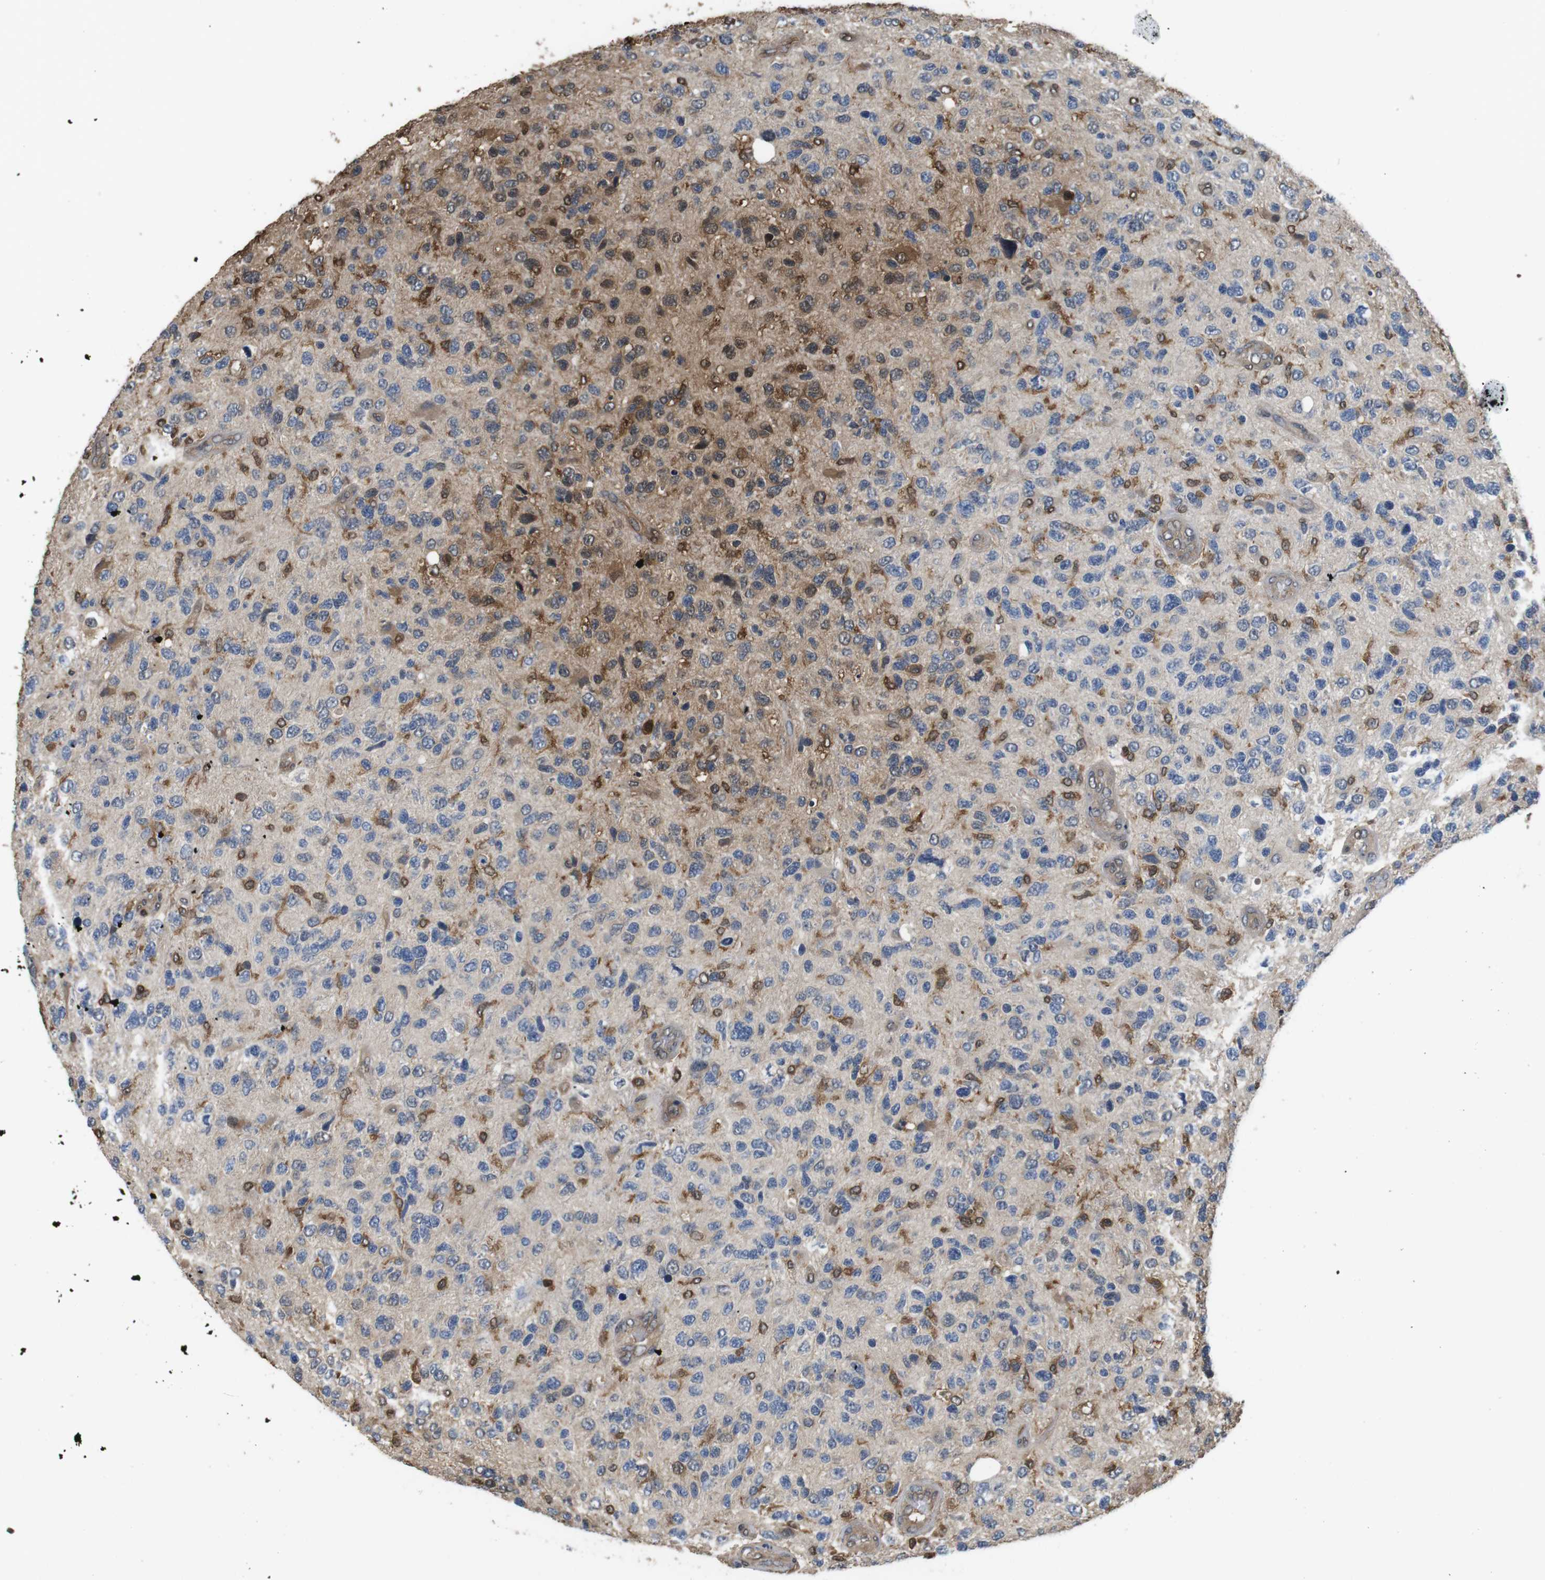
{"staining": {"intensity": "moderate", "quantity": "<25%", "location": "cytoplasmic/membranous,nuclear"}, "tissue": "glioma", "cell_type": "Tumor cells", "image_type": "cancer", "snomed": [{"axis": "morphology", "description": "Glioma, malignant, High grade"}, {"axis": "topography", "description": "Brain"}], "caption": "Approximately <25% of tumor cells in glioma show moderate cytoplasmic/membranous and nuclear protein positivity as visualized by brown immunohistochemical staining.", "gene": "LDHA", "patient": {"sex": "female", "age": 58}}